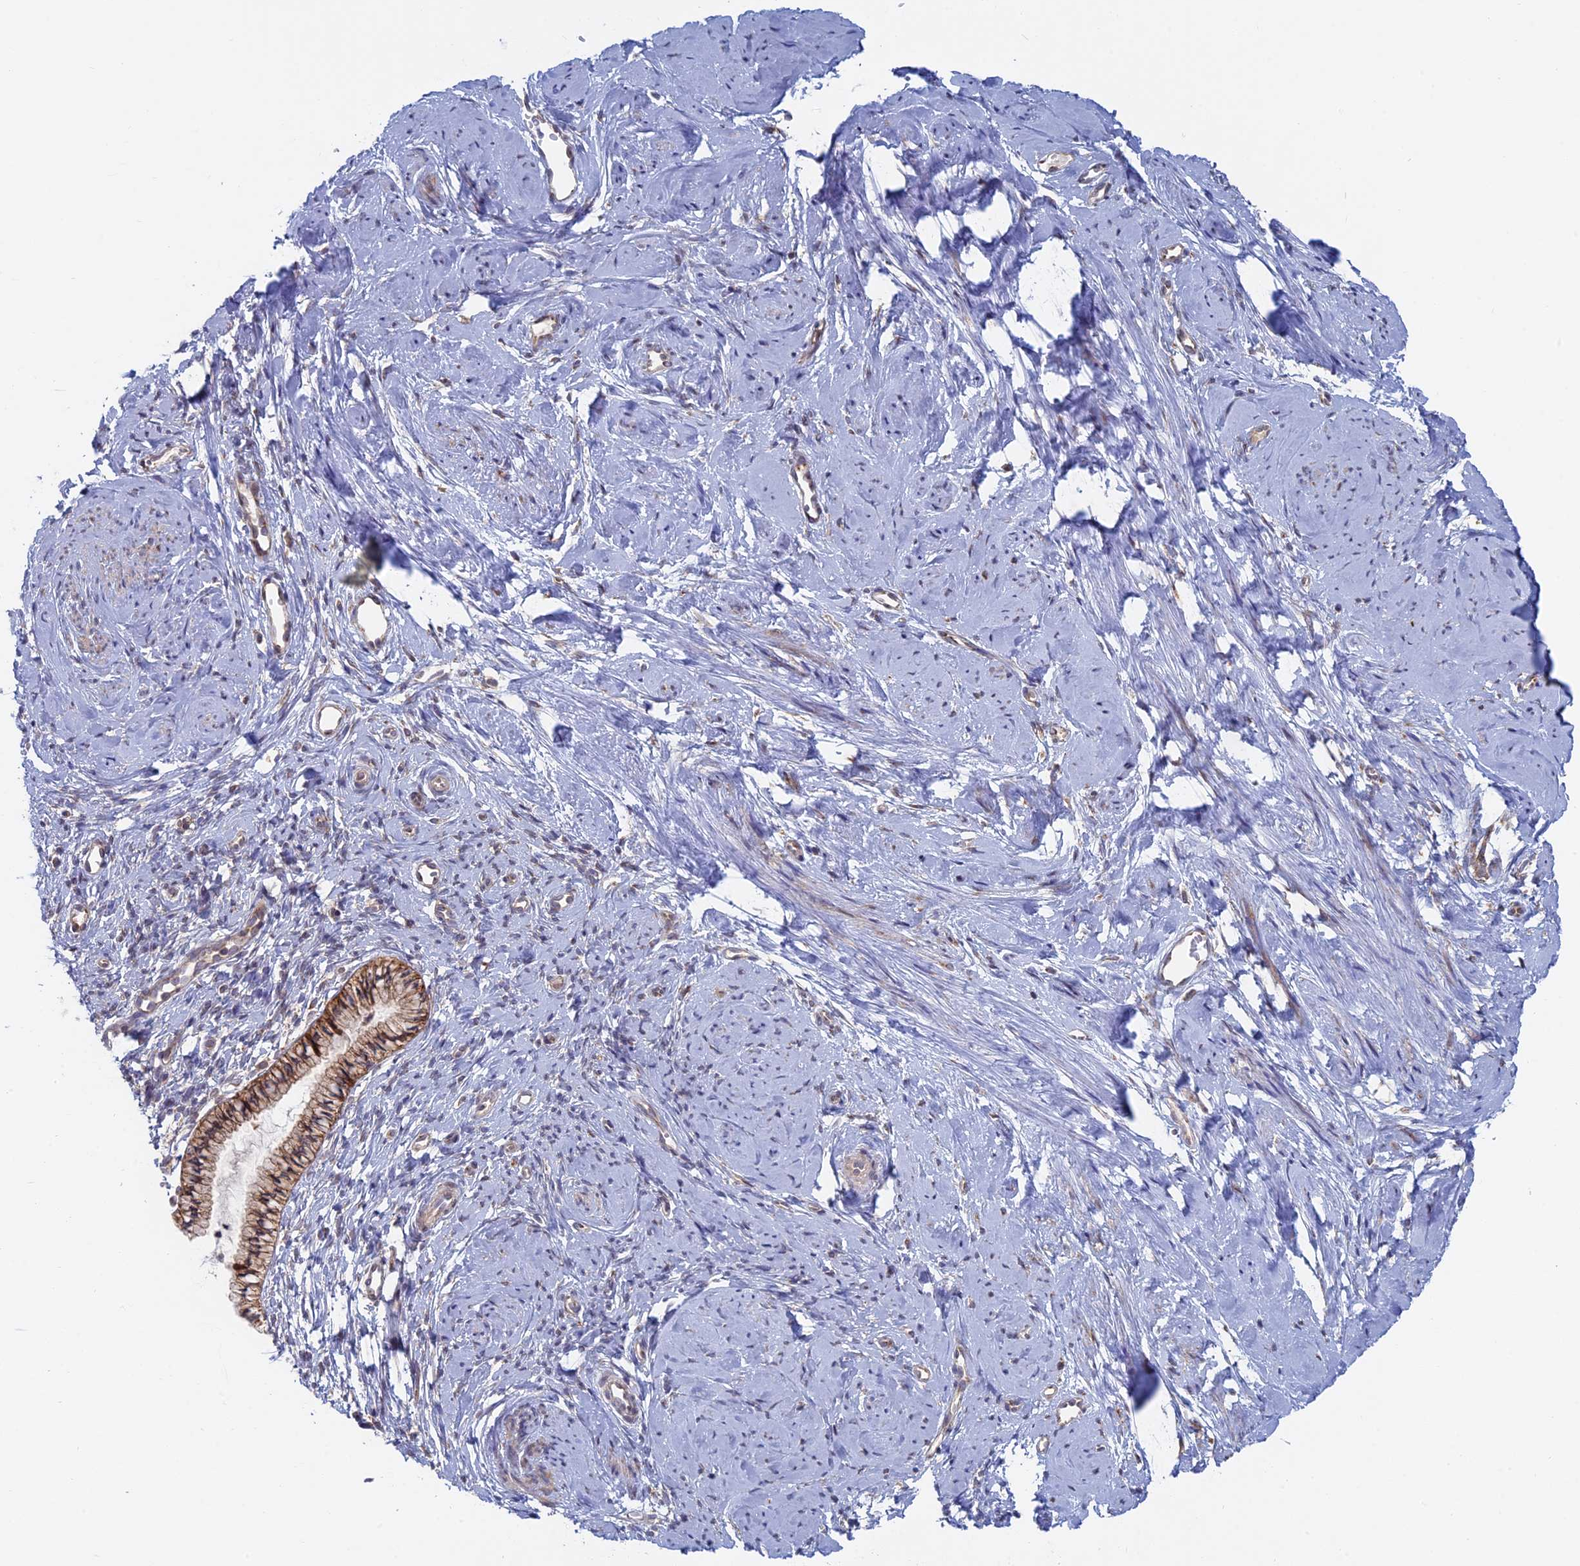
{"staining": {"intensity": "strong", "quantity": ">75%", "location": "cytoplasmic/membranous"}, "tissue": "cervix", "cell_type": "Glandular cells", "image_type": "normal", "snomed": [{"axis": "morphology", "description": "Normal tissue, NOS"}, {"axis": "topography", "description": "Cervix"}], "caption": "An image showing strong cytoplasmic/membranous expression in approximately >75% of glandular cells in benign cervix, as visualized by brown immunohistochemical staining.", "gene": "TBC1D30", "patient": {"sex": "female", "age": 57}}